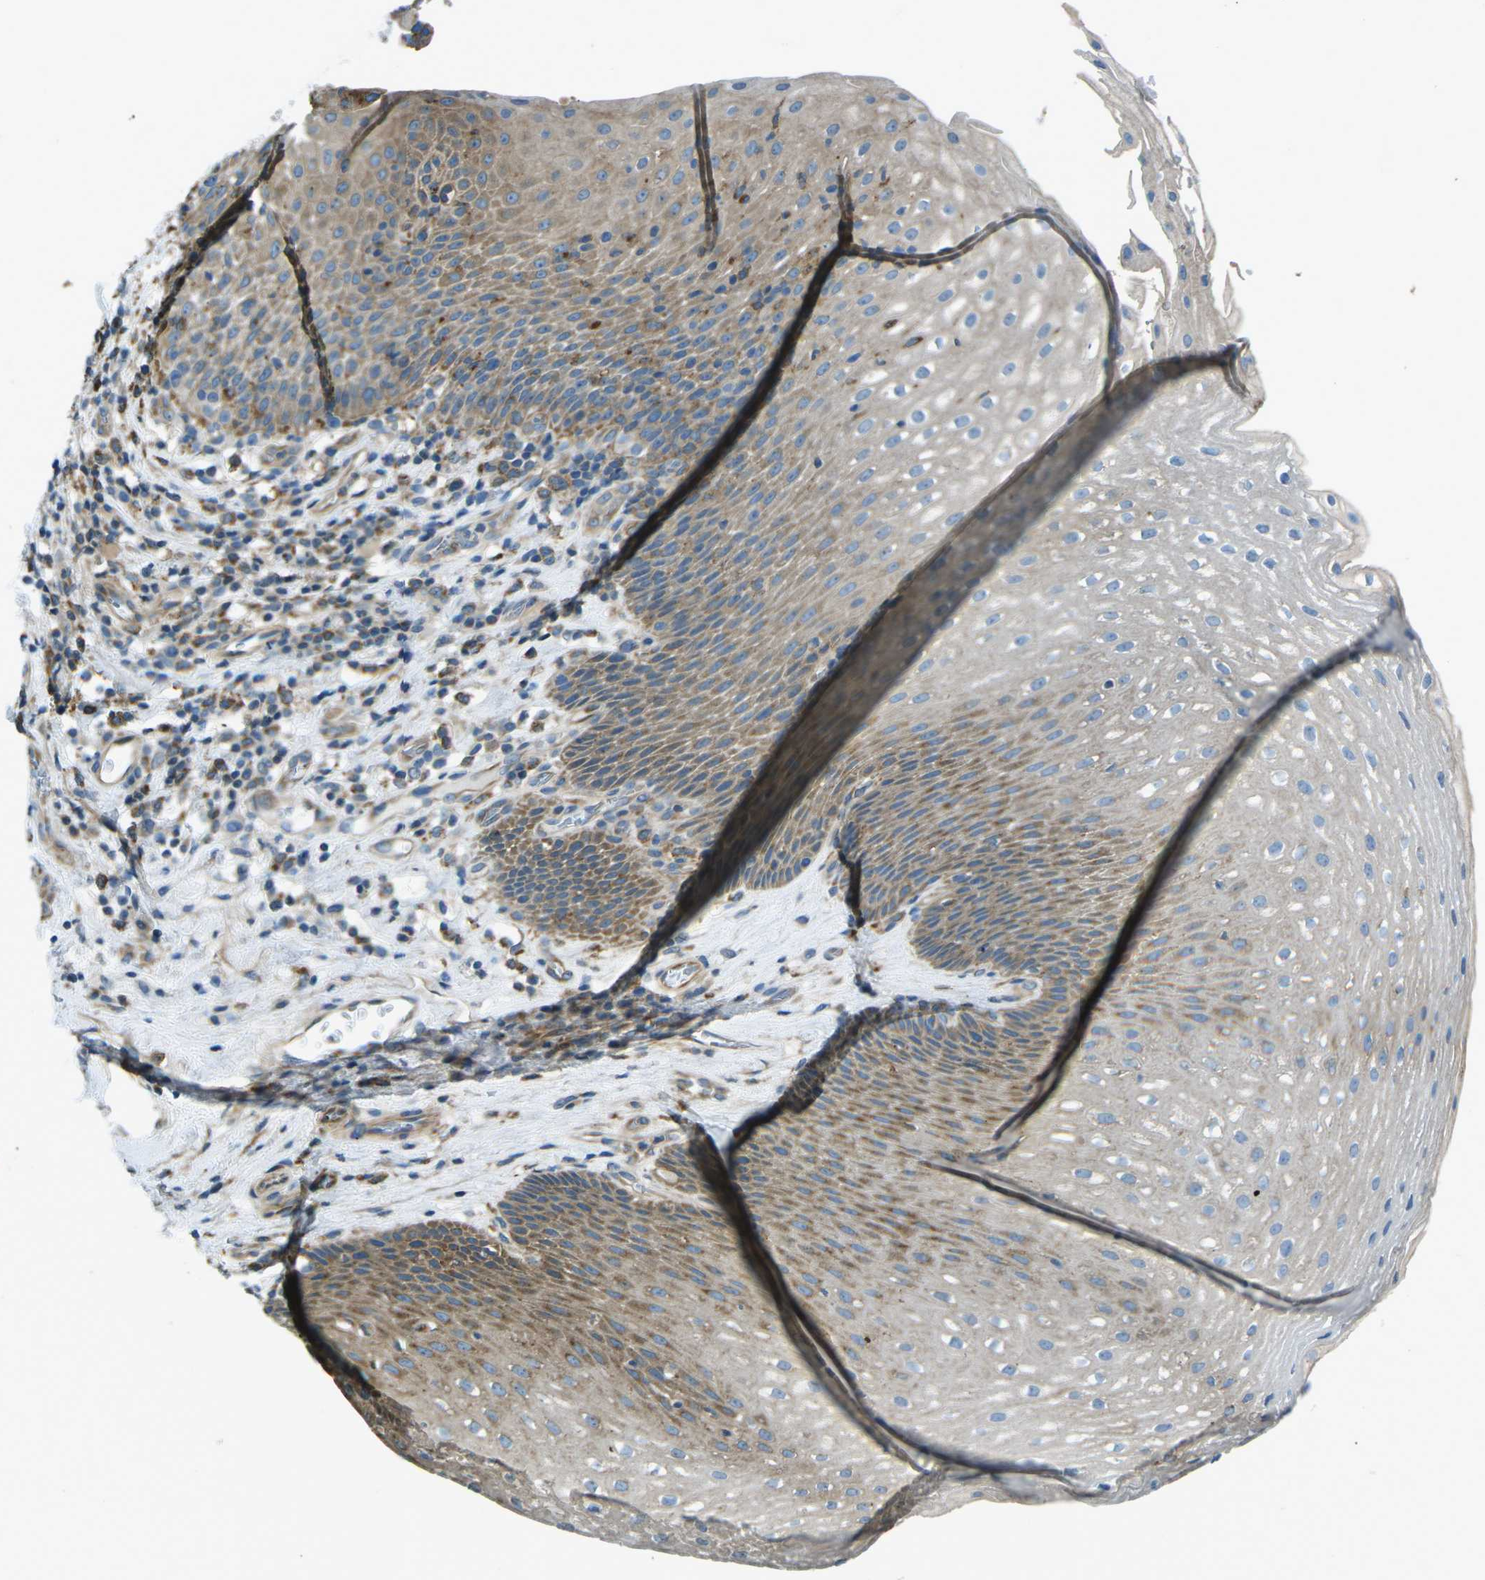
{"staining": {"intensity": "moderate", "quantity": "25%-75%", "location": "cytoplasmic/membranous"}, "tissue": "esophagus", "cell_type": "Squamous epithelial cells", "image_type": "normal", "snomed": [{"axis": "morphology", "description": "Normal tissue, NOS"}, {"axis": "topography", "description": "Esophagus"}], "caption": "The image exhibits immunohistochemical staining of normal esophagus. There is moderate cytoplasmic/membranous staining is appreciated in about 25%-75% of squamous epithelial cells.", "gene": "CDK17", "patient": {"sex": "male", "age": 48}}